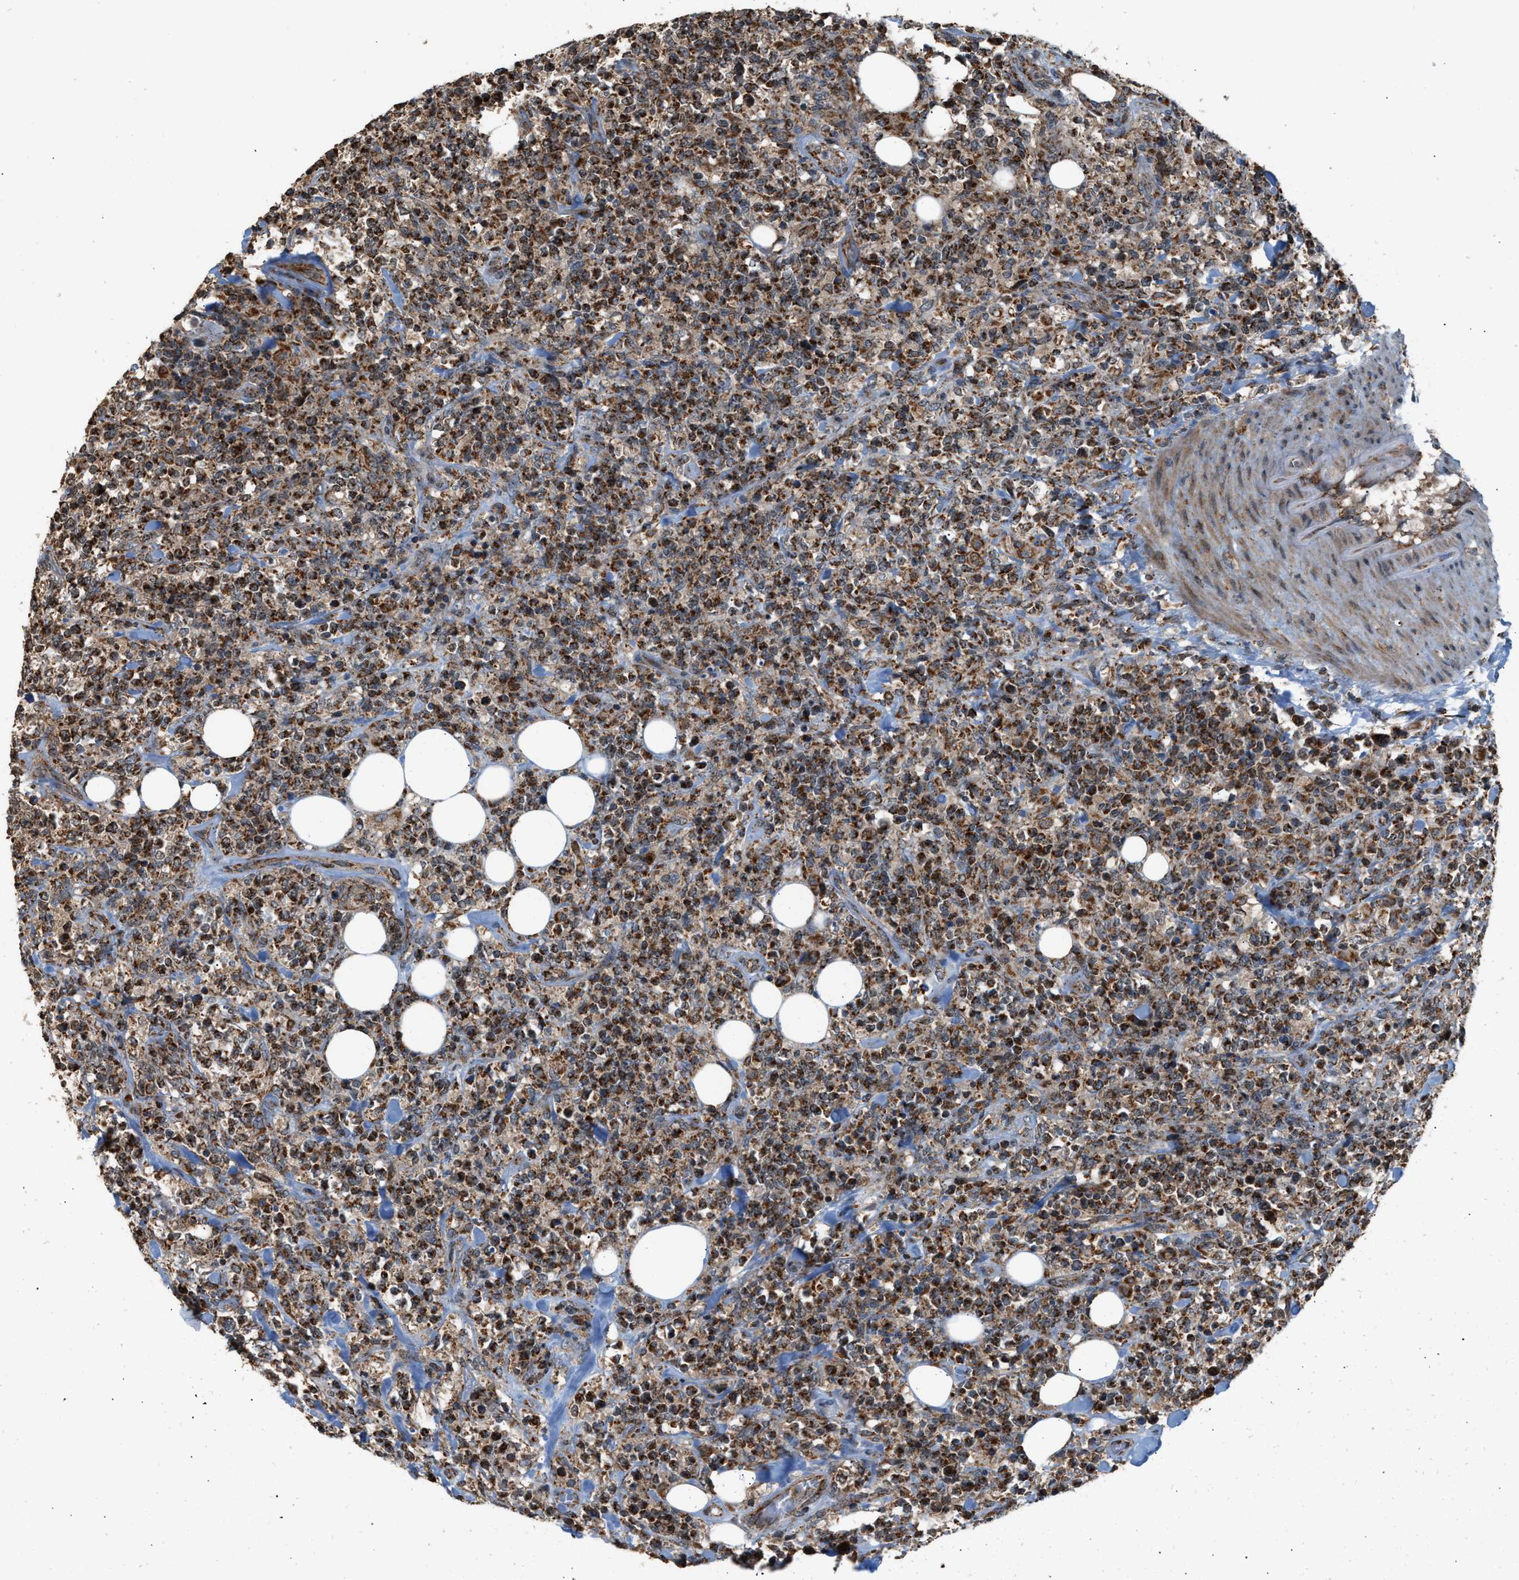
{"staining": {"intensity": "moderate", "quantity": ">75%", "location": "cytoplasmic/membranous"}, "tissue": "lymphoma", "cell_type": "Tumor cells", "image_type": "cancer", "snomed": [{"axis": "morphology", "description": "Malignant lymphoma, non-Hodgkin's type, High grade"}, {"axis": "topography", "description": "Soft tissue"}], "caption": "Immunohistochemical staining of lymphoma displays moderate cytoplasmic/membranous protein expression in about >75% of tumor cells. Using DAB (brown) and hematoxylin (blue) stains, captured at high magnification using brightfield microscopy.", "gene": "SGSM2", "patient": {"sex": "male", "age": 18}}